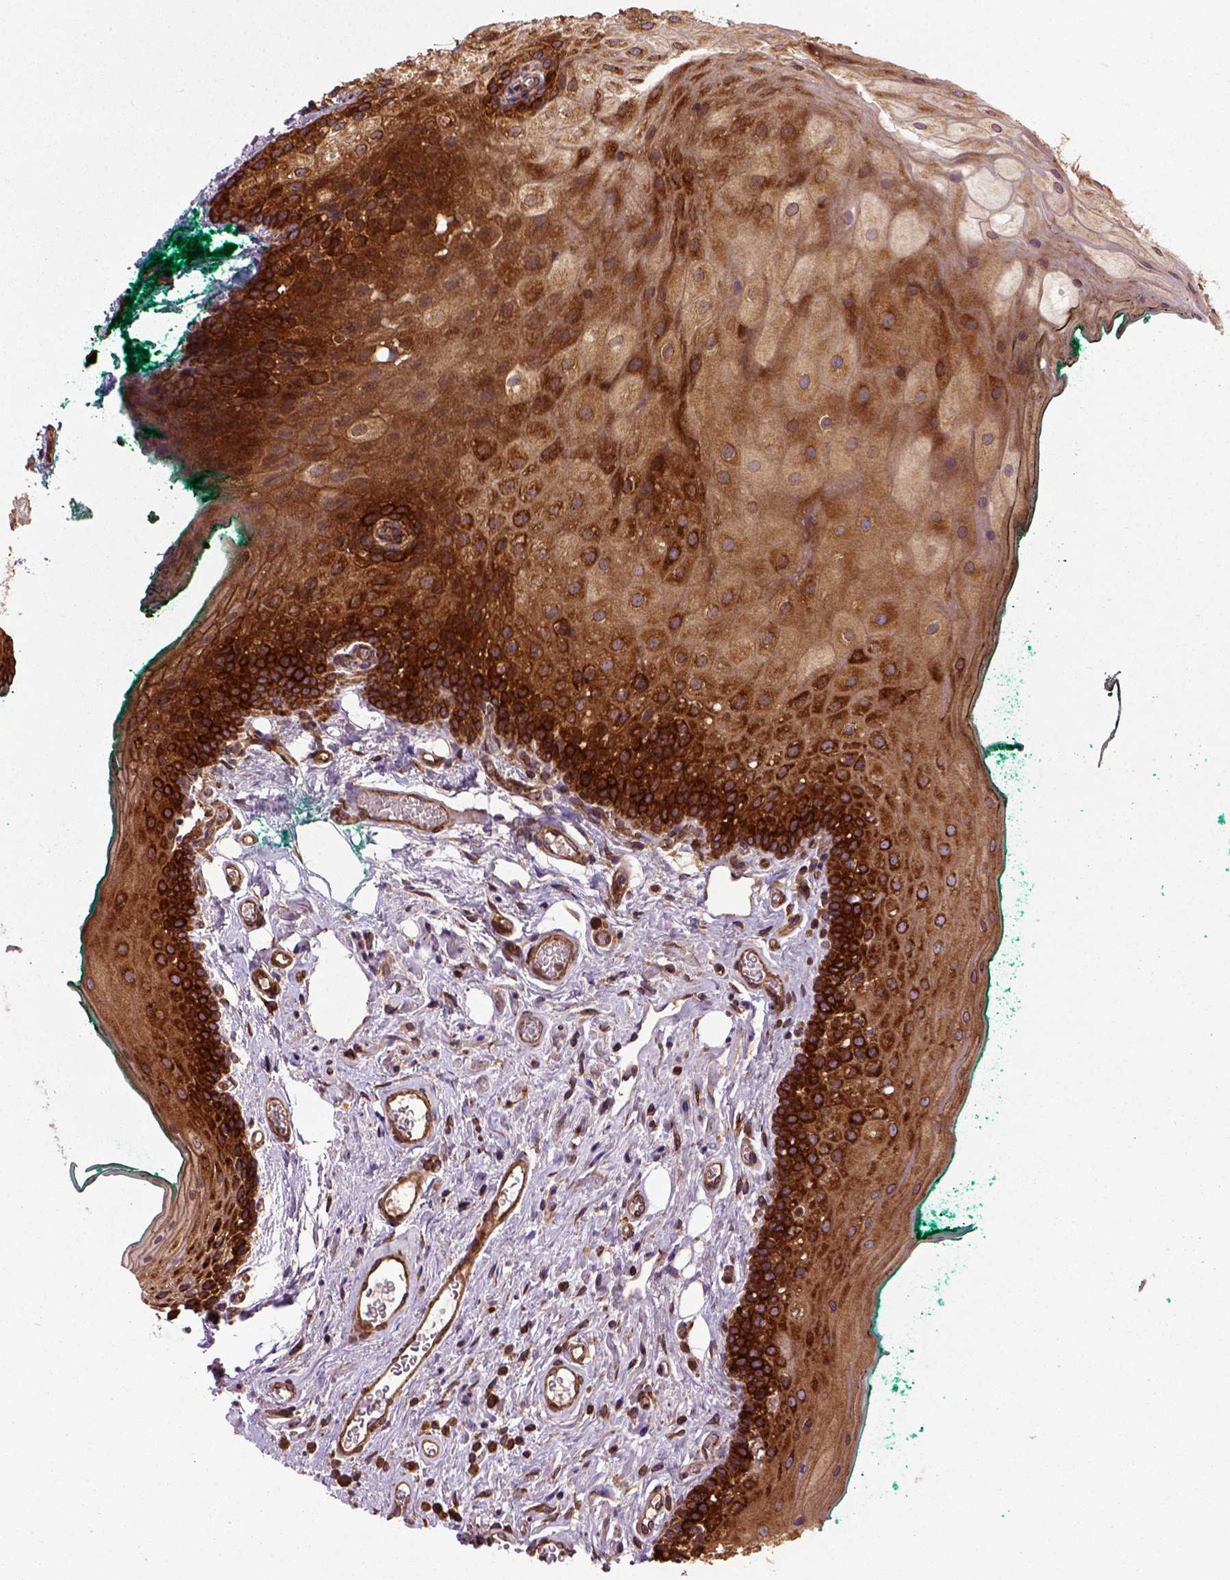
{"staining": {"intensity": "strong", "quantity": ">75%", "location": "cytoplasmic/membranous"}, "tissue": "oral mucosa", "cell_type": "Squamous epithelial cells", "image_type": "normal", "snomed": [{"axis": "morphology", "description": "Normal tissue, NOS"}, {"axis": "topography", "description": "Oral tissue"}], "caption": "A photomicrograph showing strong cytoplasmic/membranous staining in approximately >75% of squamous epithelial cells in benign oral mucosa, as visualized by brown immunohistochemical staining.", "gene": "CAPRIN1", "patient": {"sex": "female", "age": 68}}